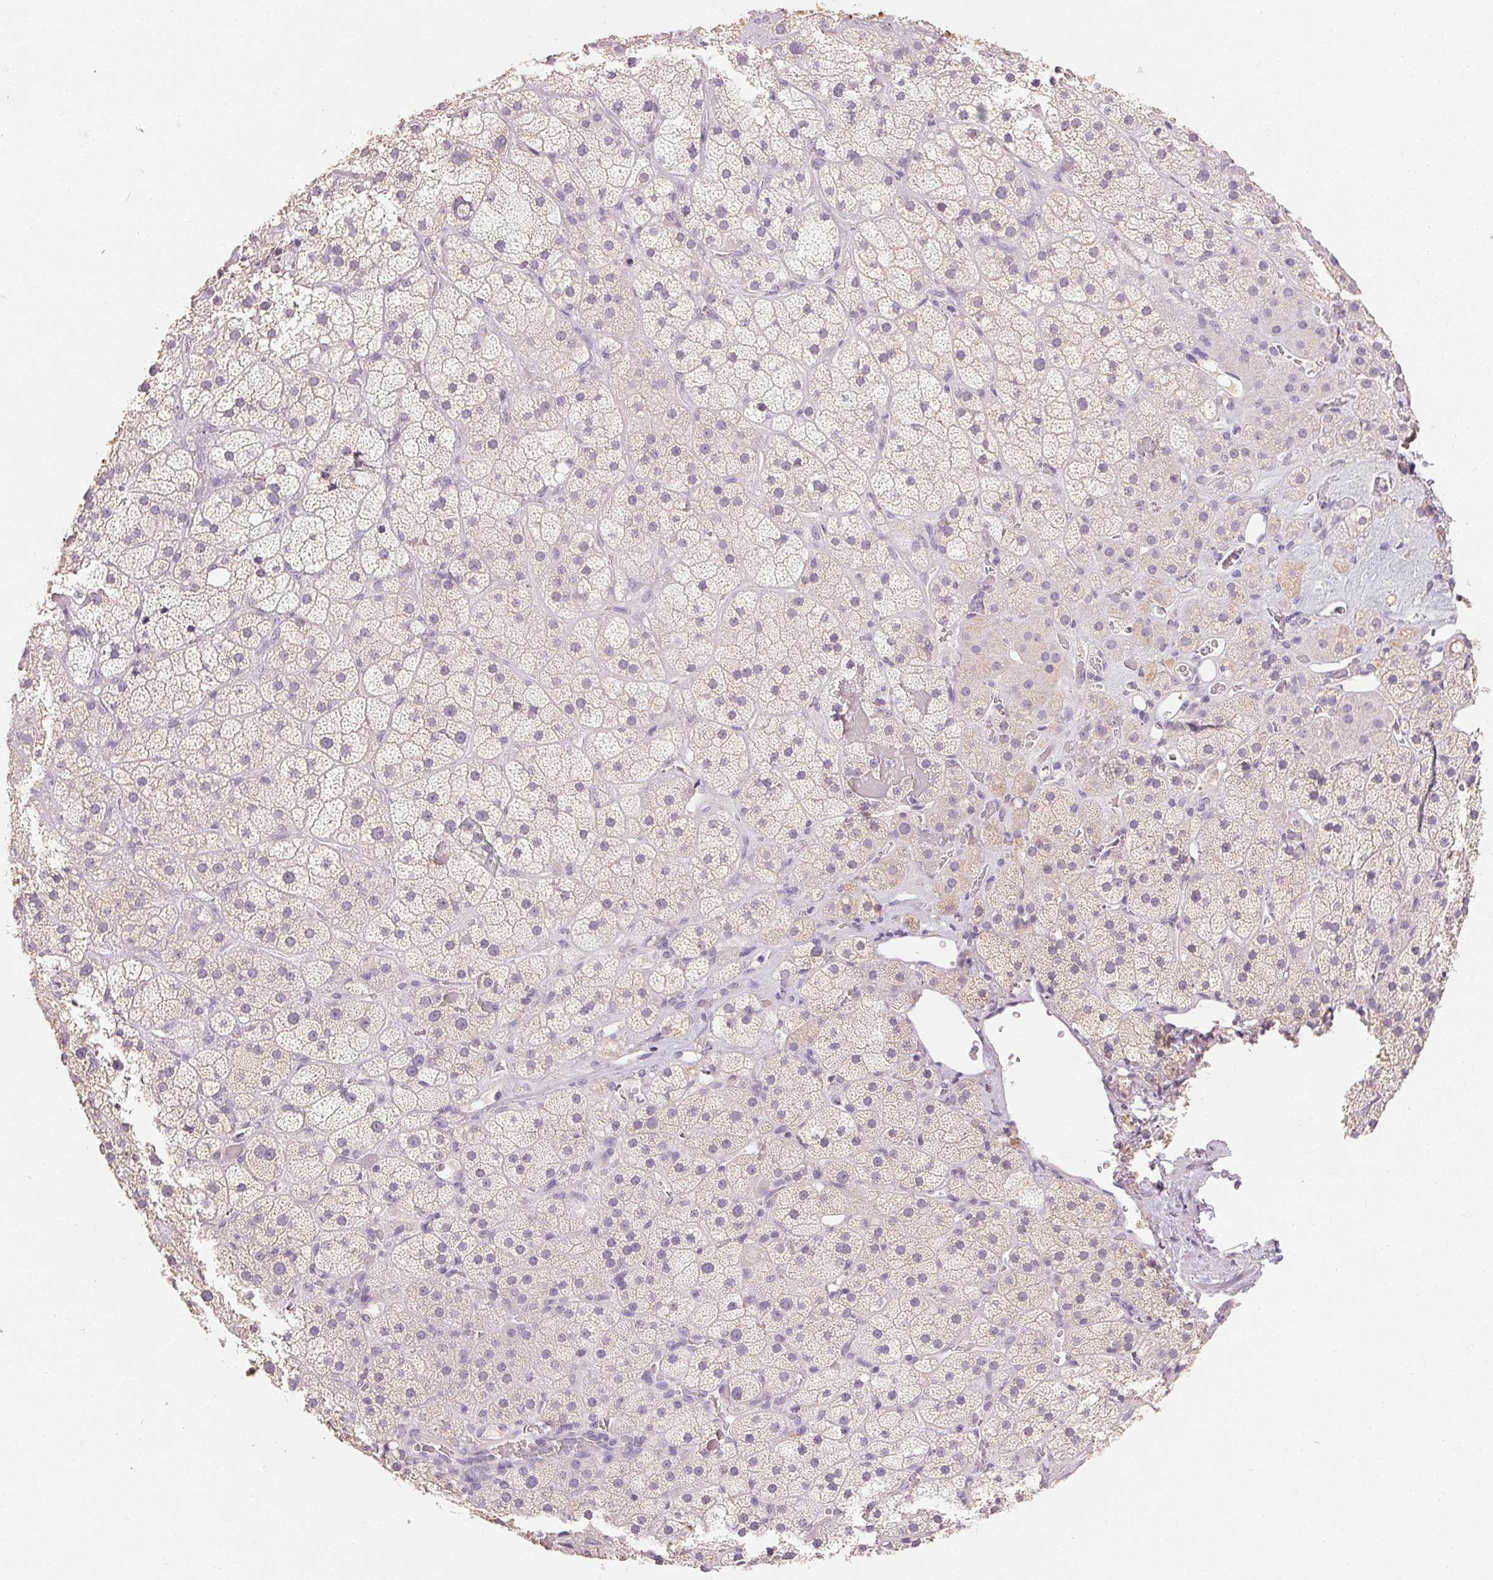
{"staining": {"intensity": "negative", "quantity": "none", "location": "none"}, "tissue": "adrenal gland", "cell_type": "Glandular cells", "image_type": "normal", "snomed": [{"axis": "morphology", "description": "Normal tissue, NOS"}, {"axis": "topography", "description": "Adrenal gland"}], "caption": "Immunohistochemistry photomicrograph of unremarkable human adrenal gland stained for a protein (brown), which shows no positivity in glandular cells.", "gene": "MAP7D2", "patient": {"sex": "male", "age": 57}}